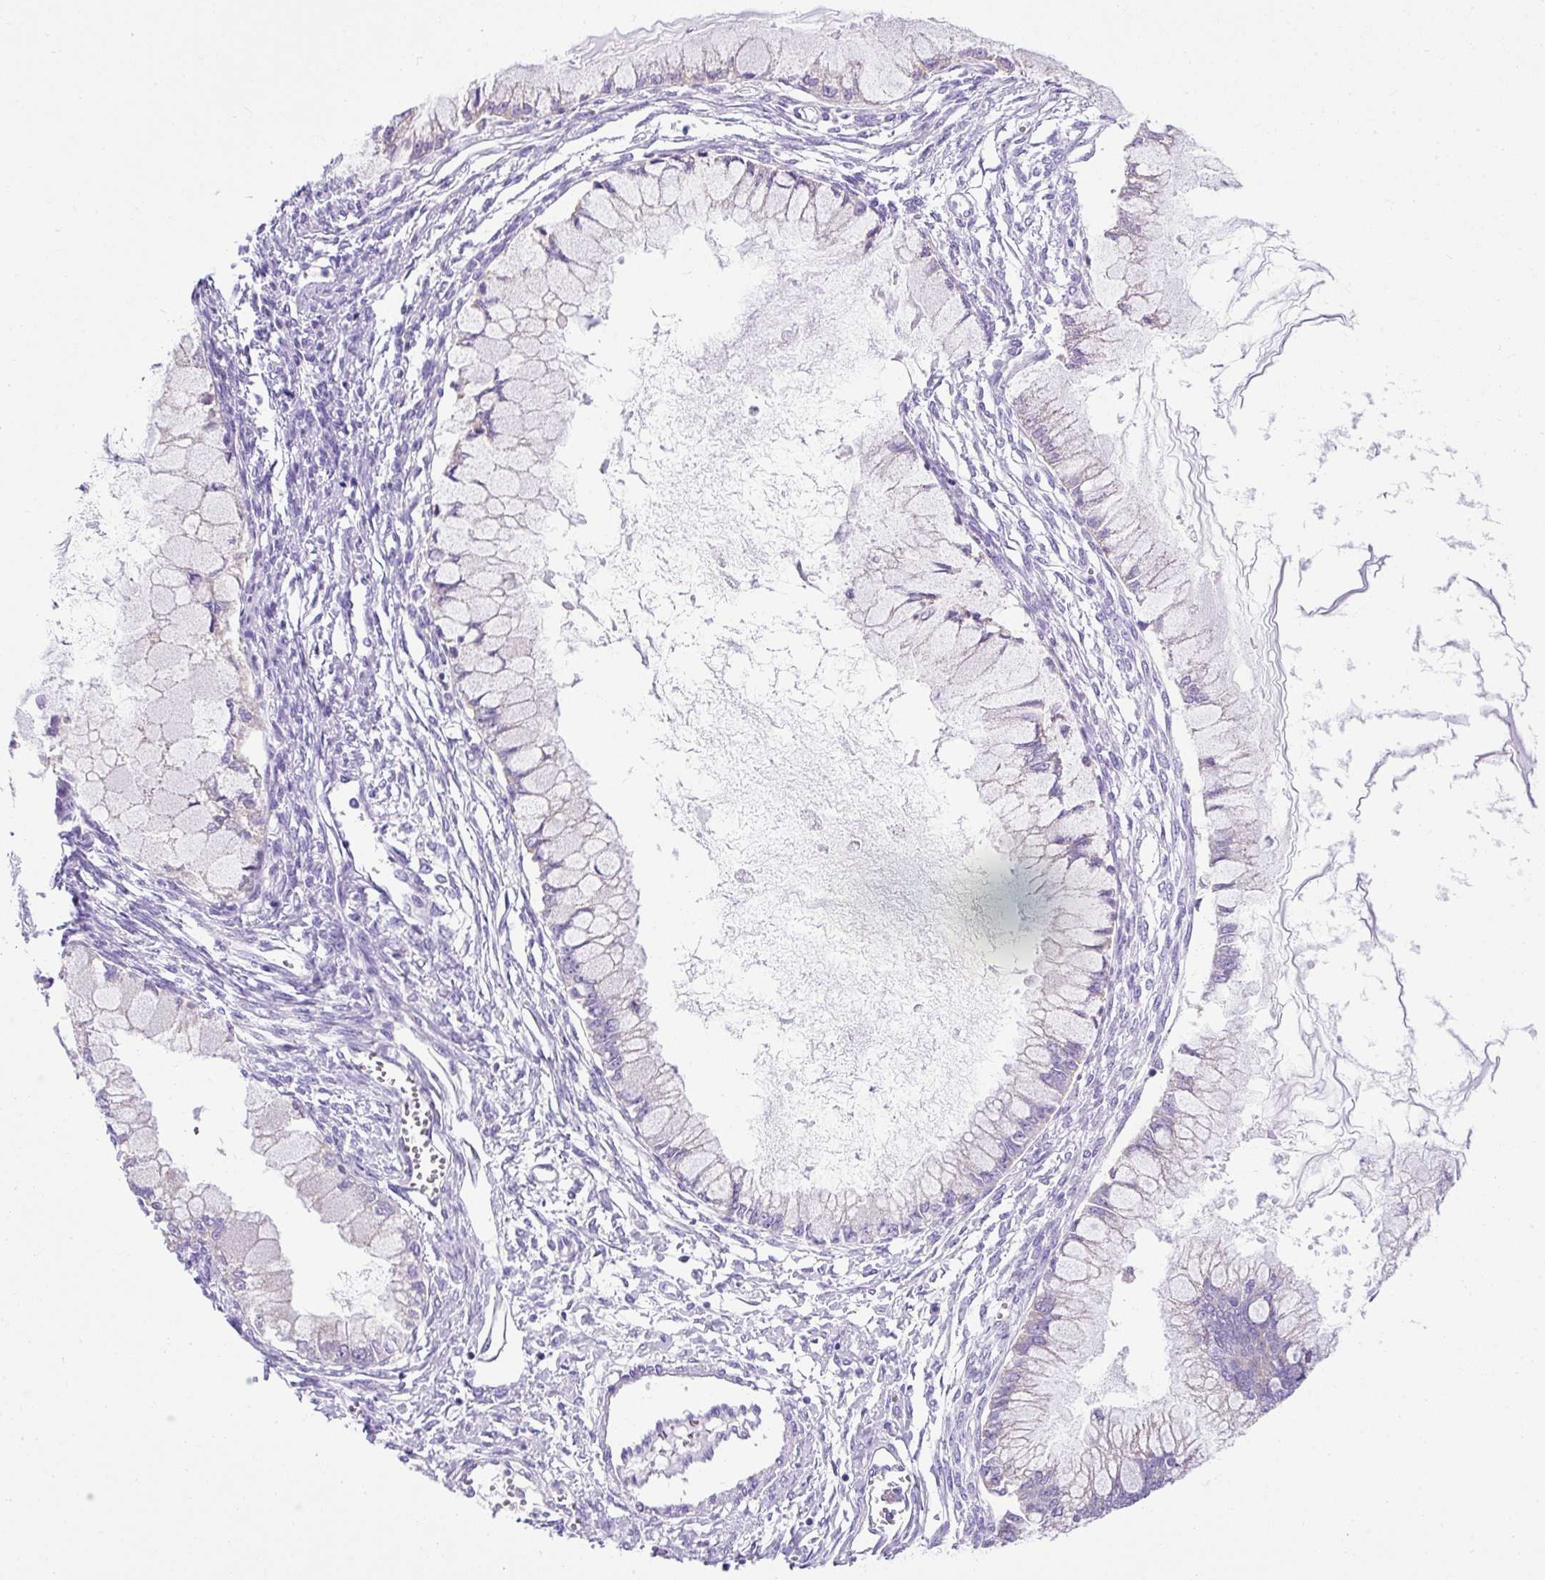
{"staining": {"intensity": "negative", "quantity": "none", "location": "none"}, "tissue": "ovarian cancer", "cell_type": "Tumor cells", "image_type": "cancer", "snomed": [{"axis": "morphology", "description": "Cystadenocarcinoma, mucinous, NOS"}, {"axis": "topography", "description": "Ovary"}], "caption": "Mucinous cystadenocarcinoma (ovarian) stained for a protein using IHC reveals no positivity tumor cells.", "gene": "KRT12", "patient": {"sex": "female", "age": 34}}